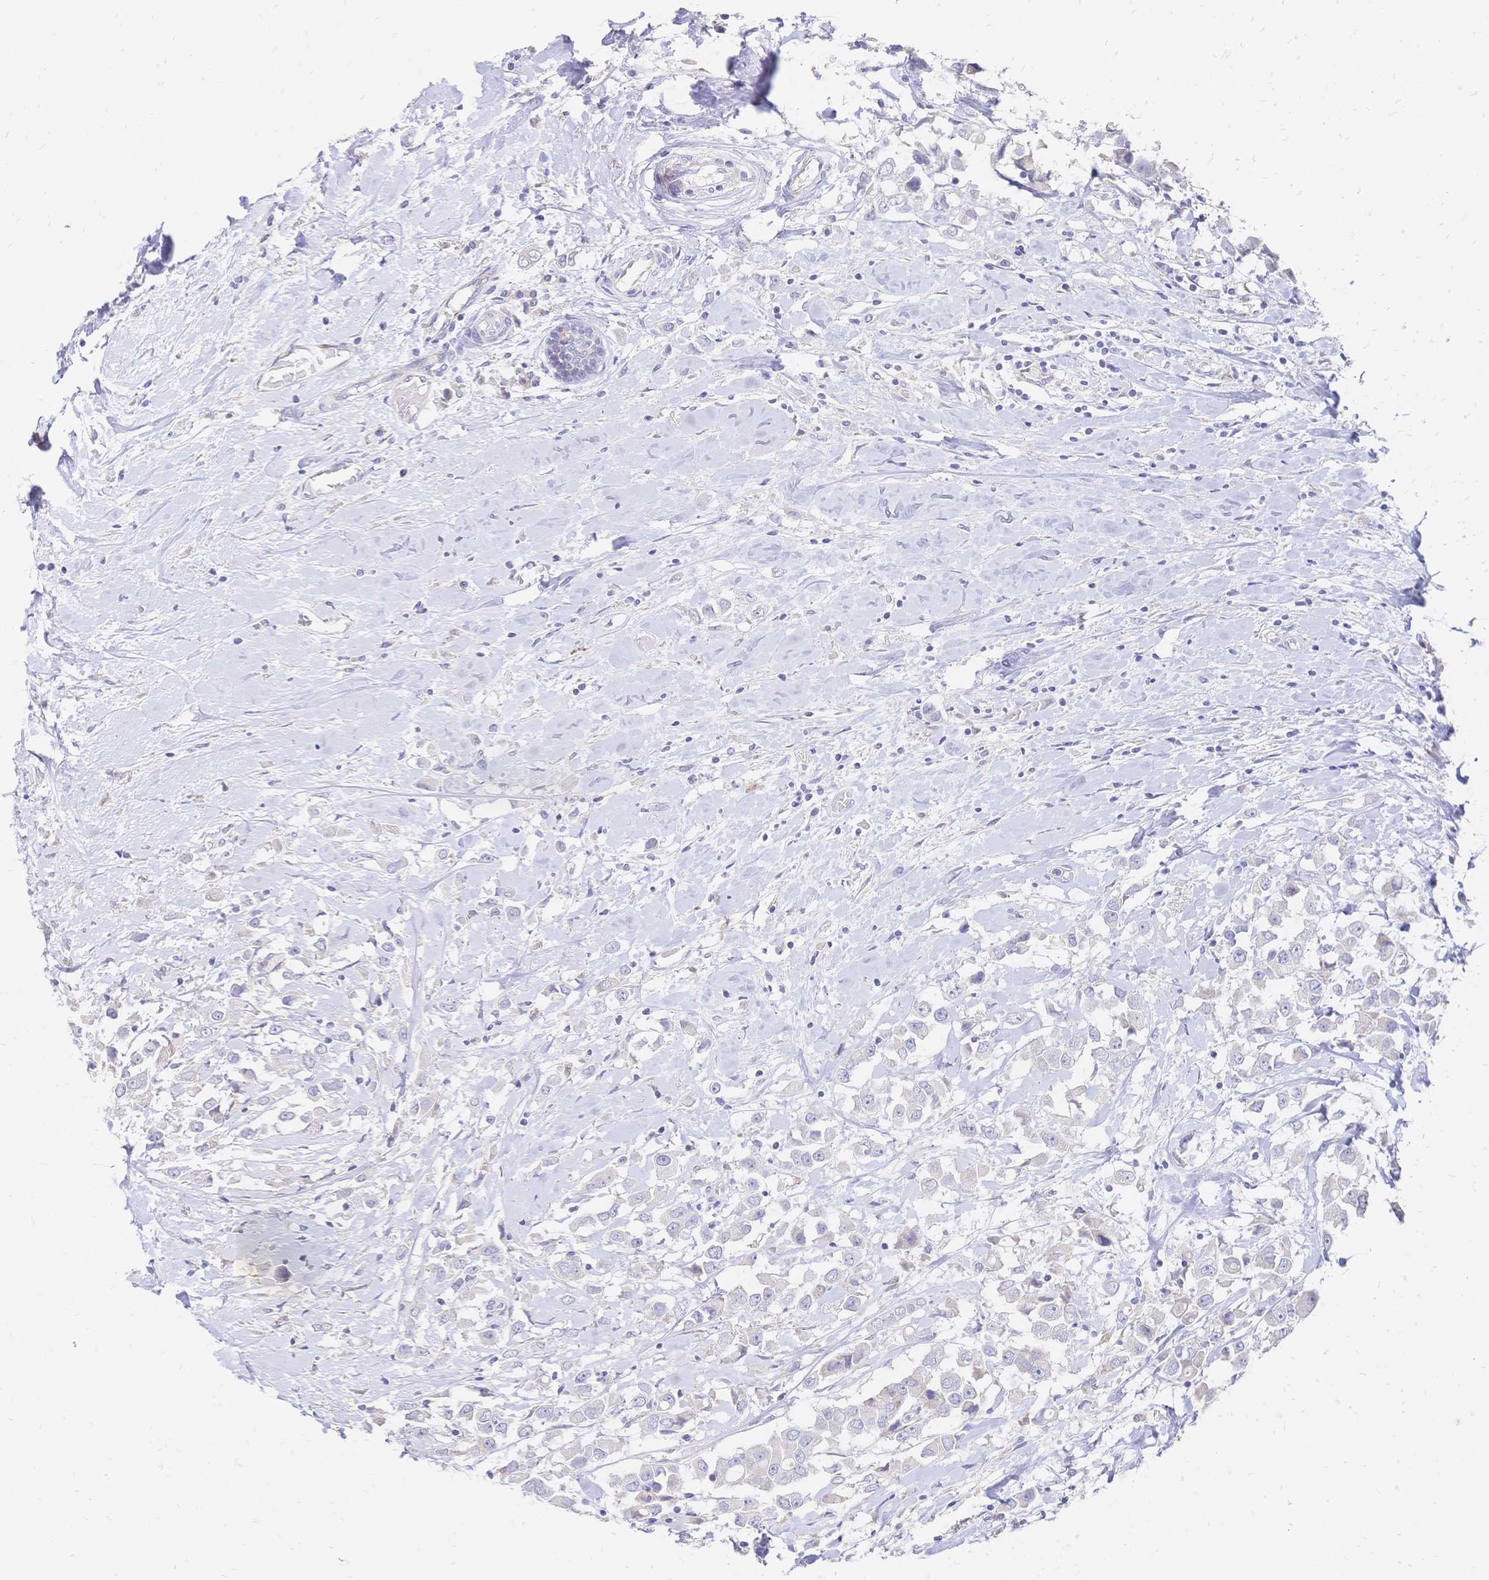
{"staining": {"intensity": "negative", "quantity": "none", "location": "none"}, "tissue": "breast cancer", "cell_type": "Tumor cells", "image_type": "cancer", "snomed": [{"axis": "morphology", "description": "Duct carcinoma"}, {"axis": "topography", "description": "Breast"}], "caption": "IHC histopathology image of neoplastic tissue: human breast invasive ductal carcinoma stained with DAB (3,3'-diaminobenzidine) shows no significant protein expression in tumor cells.", "gene": "VWC2L", "patient": {"sex": "female", "age": 61}}